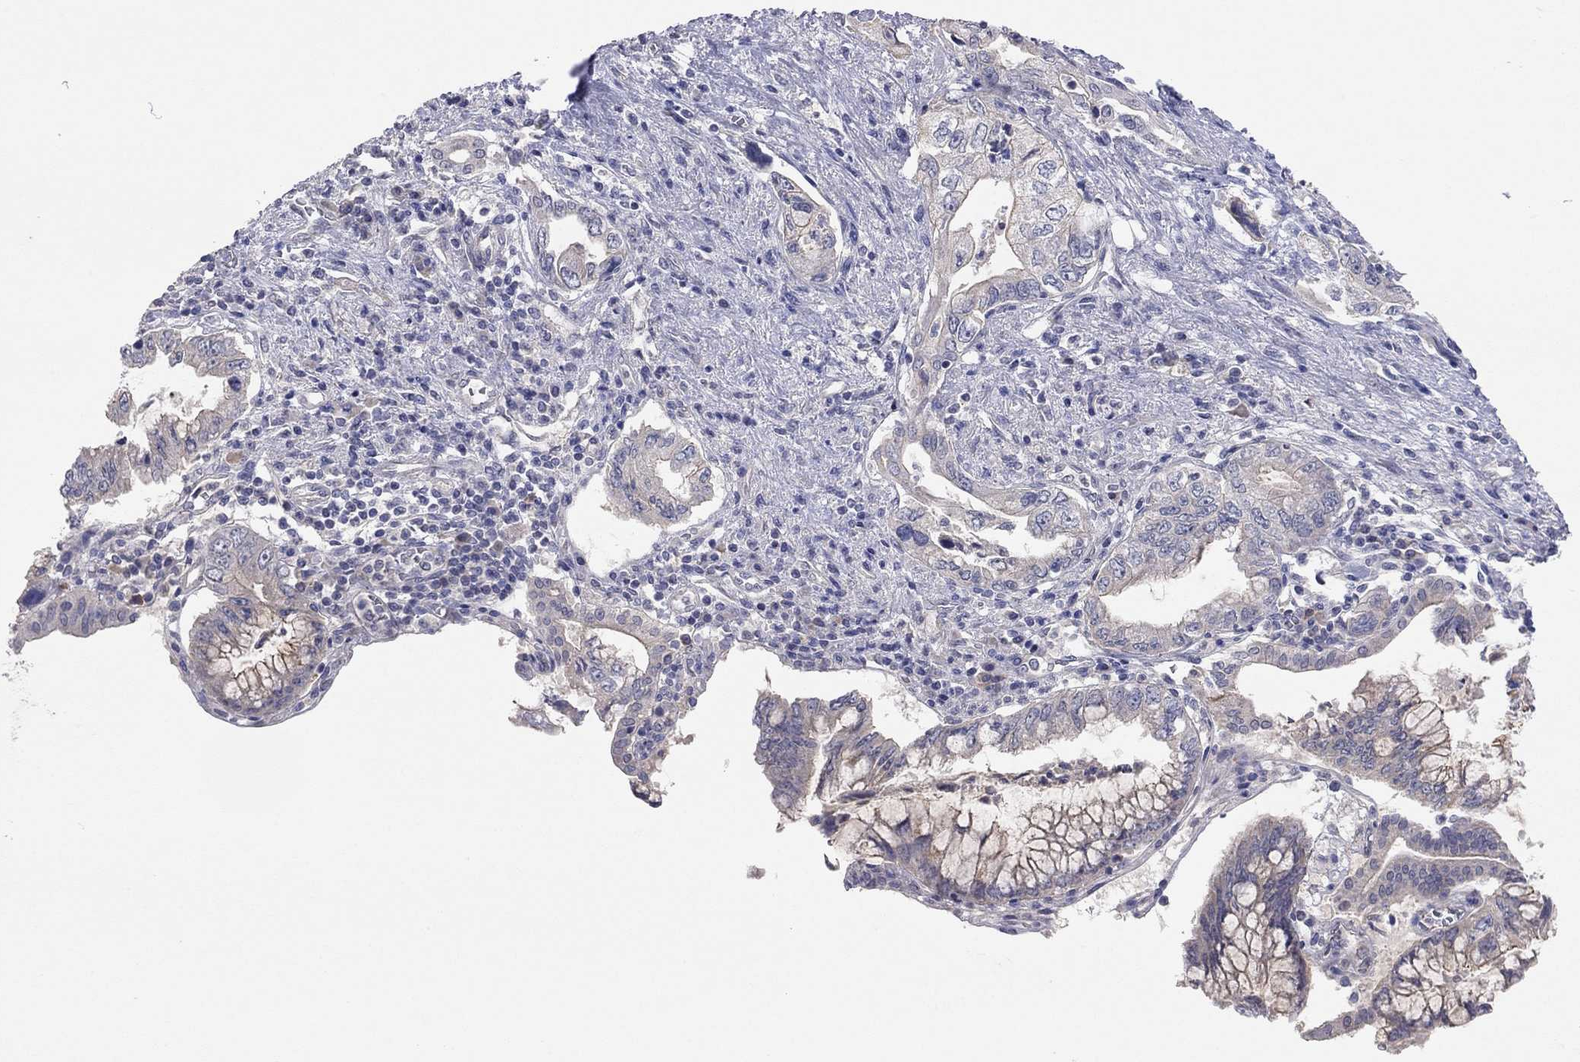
{"staining": {"intensity": "negative", "quantity": "none", "location": "none"}, "tissue": "pancreatic cancer", "cell_type": "Tumor cells", "image_type": "cancer", "snomed": [{"axis": "morphology", "description": "Adenocarcinoma, NOS"}, {"axis": "topography", "description": "Pancreas"}], "caption": "Immunohistochemical staining of human pancreatic adenocarcinoma shows no significant expression in tumor cells.", "gene": "KCNB1", "patient": {"sex": "female", "age": 73}}